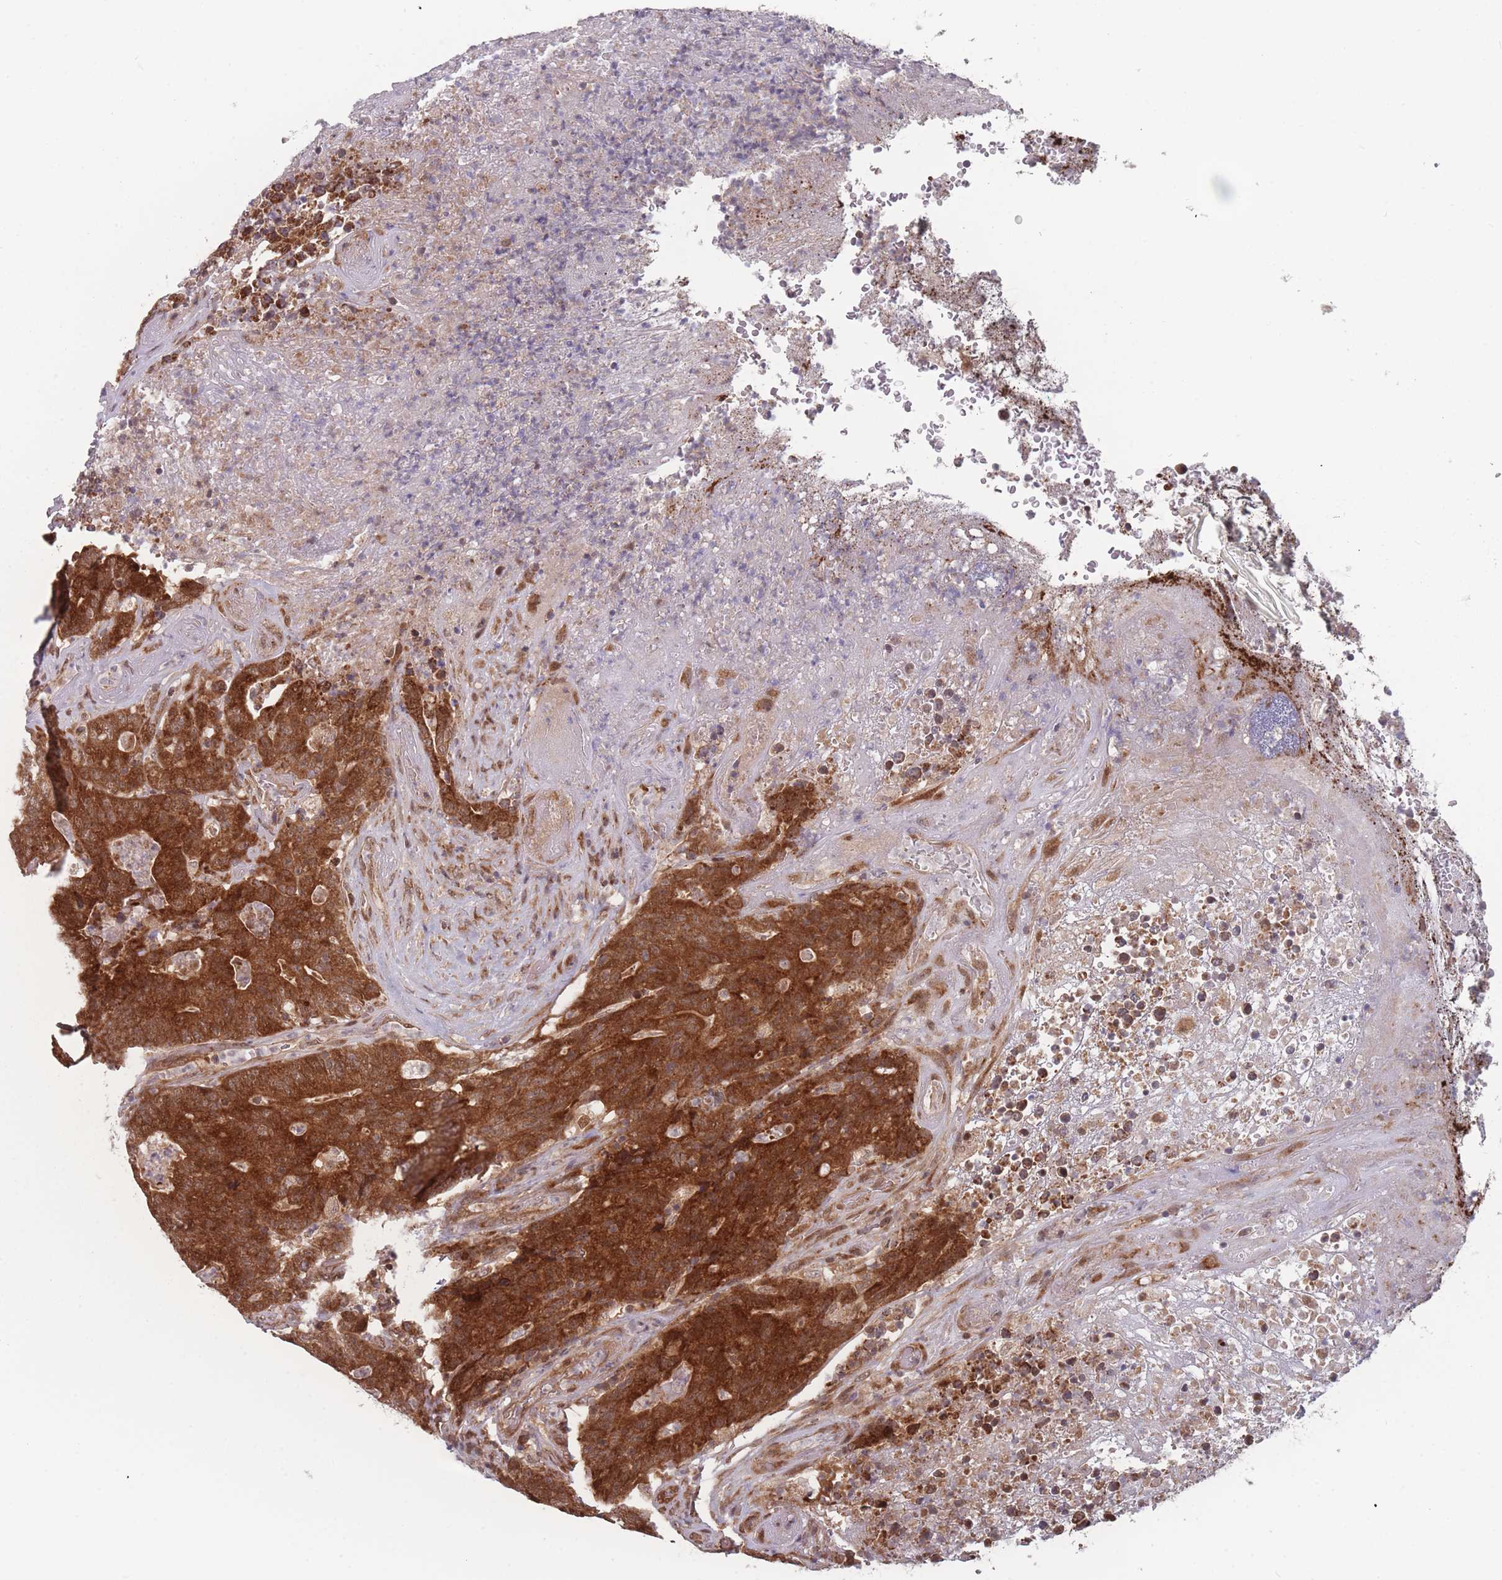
{"staining": {"intensity": "strong", "quantity": ">75%", "location": "cytoplasmic/membranous"}, "tissue": "colorectal cancer", "cell_type": "Tumor cells", "image_type": "cancer", "snomed": [{"axis": "morphology", "description": "Adenocarcinoma, NOS"}, {"axis": "topography", "description": "Colon"}], "caption": "A high amount of strong cytoplasmic/membranous positivity is appreciated in approximately >75% of tumor cells in colorectal cancer (adenocarcinoma) tissue.", "gene": "RPS18", "patient": {"sex": "female", "age": 75}}